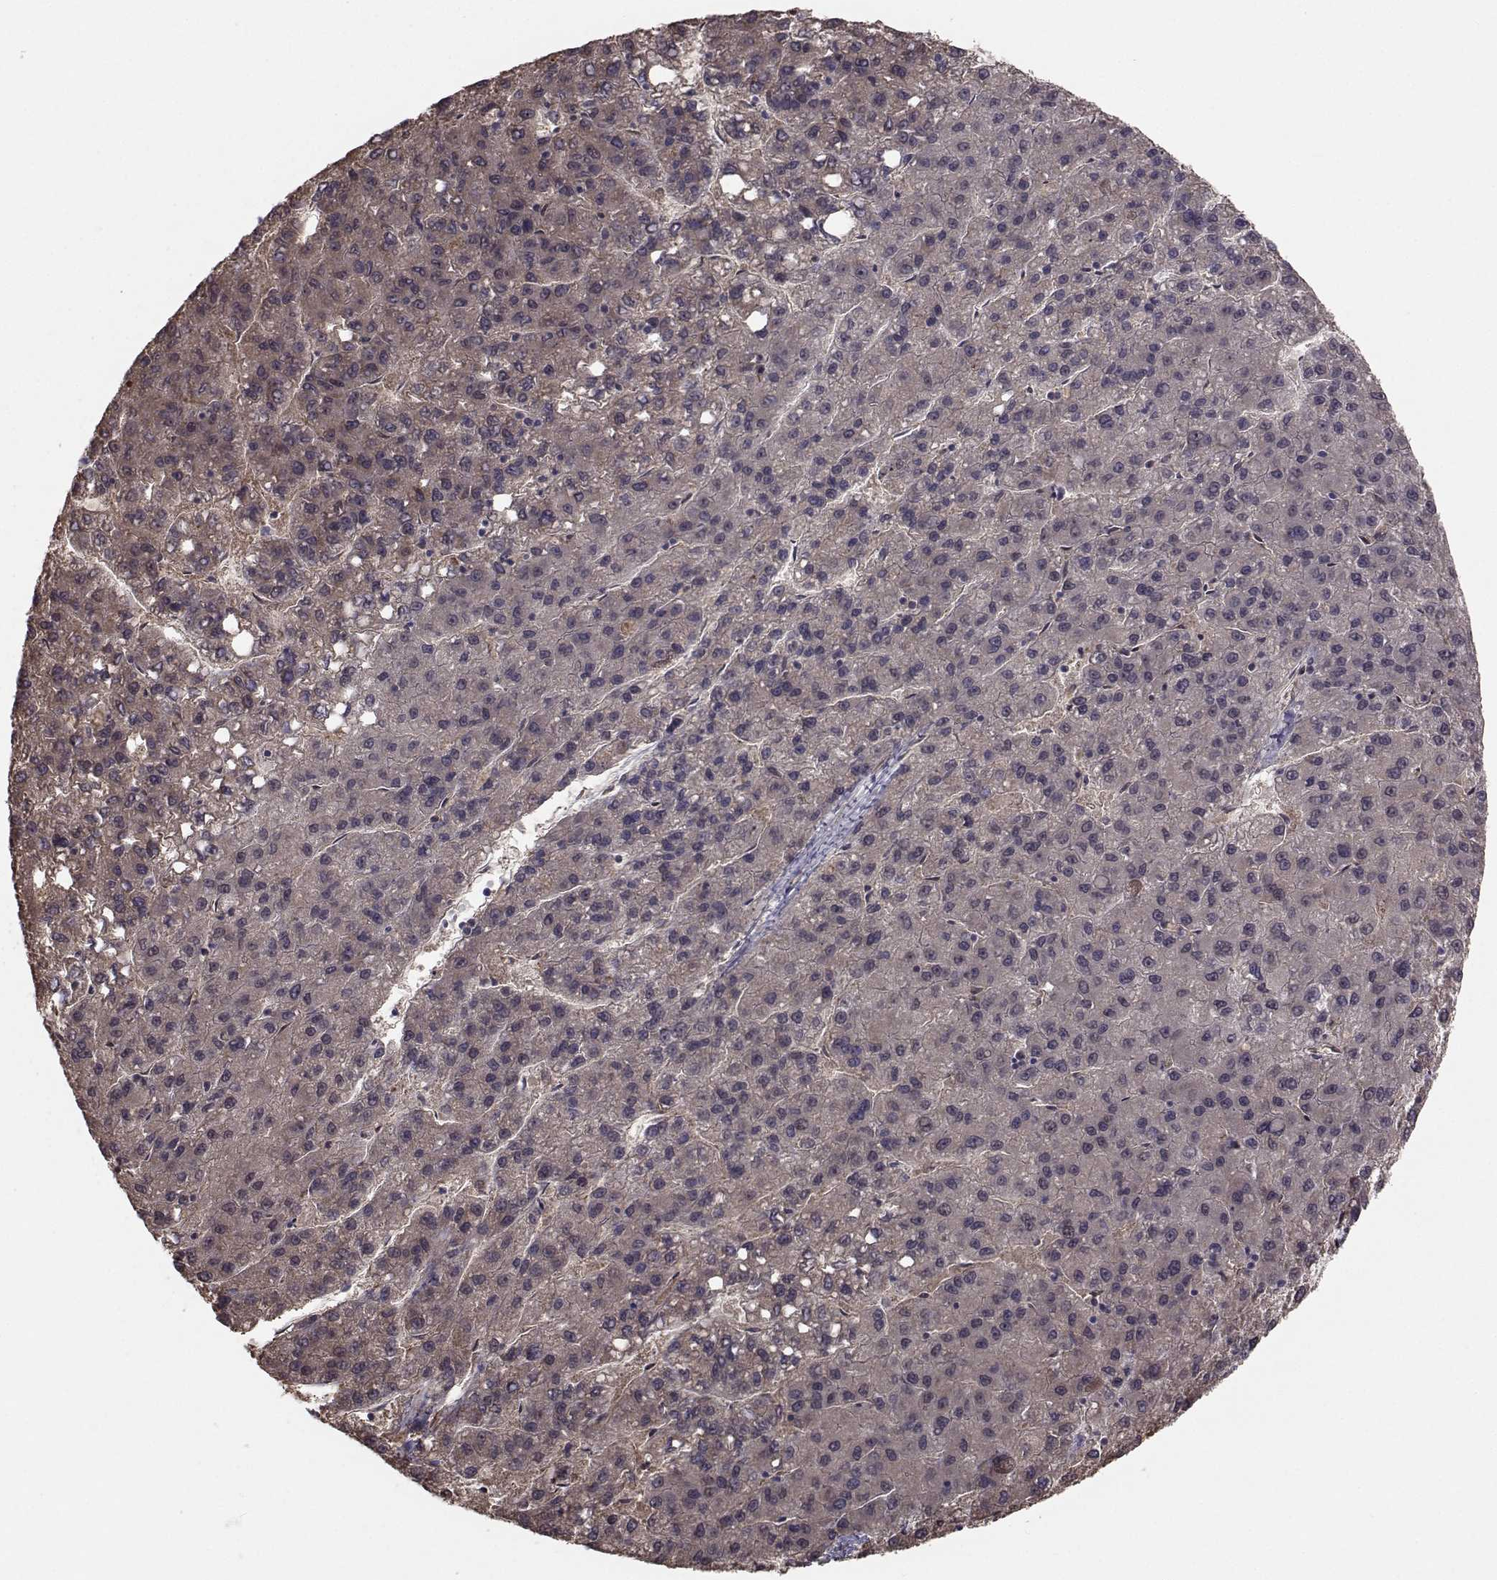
{"staining": {"intensity": "weak", "quantity": "25%-75%", "location": "cytoplasmic/membranous"}, "tissue": "liver cancer", "cell_type": "Tumor cells", "image_type": "cancer", "snomed": [{"axis": "morphology", "description": "Carcinoma, Hepatocellular, NOS"}, {"axis": "topography", "description": "Liver"}], "caption": "Tumor cells exhibit low levels of weak cytoplasmic/membranous expression in about 25%-75% of cells in human hepatocellular carcinoma (liver).", "gene": "TRIP10", "patient": {"sex": "female", "age": 82}}